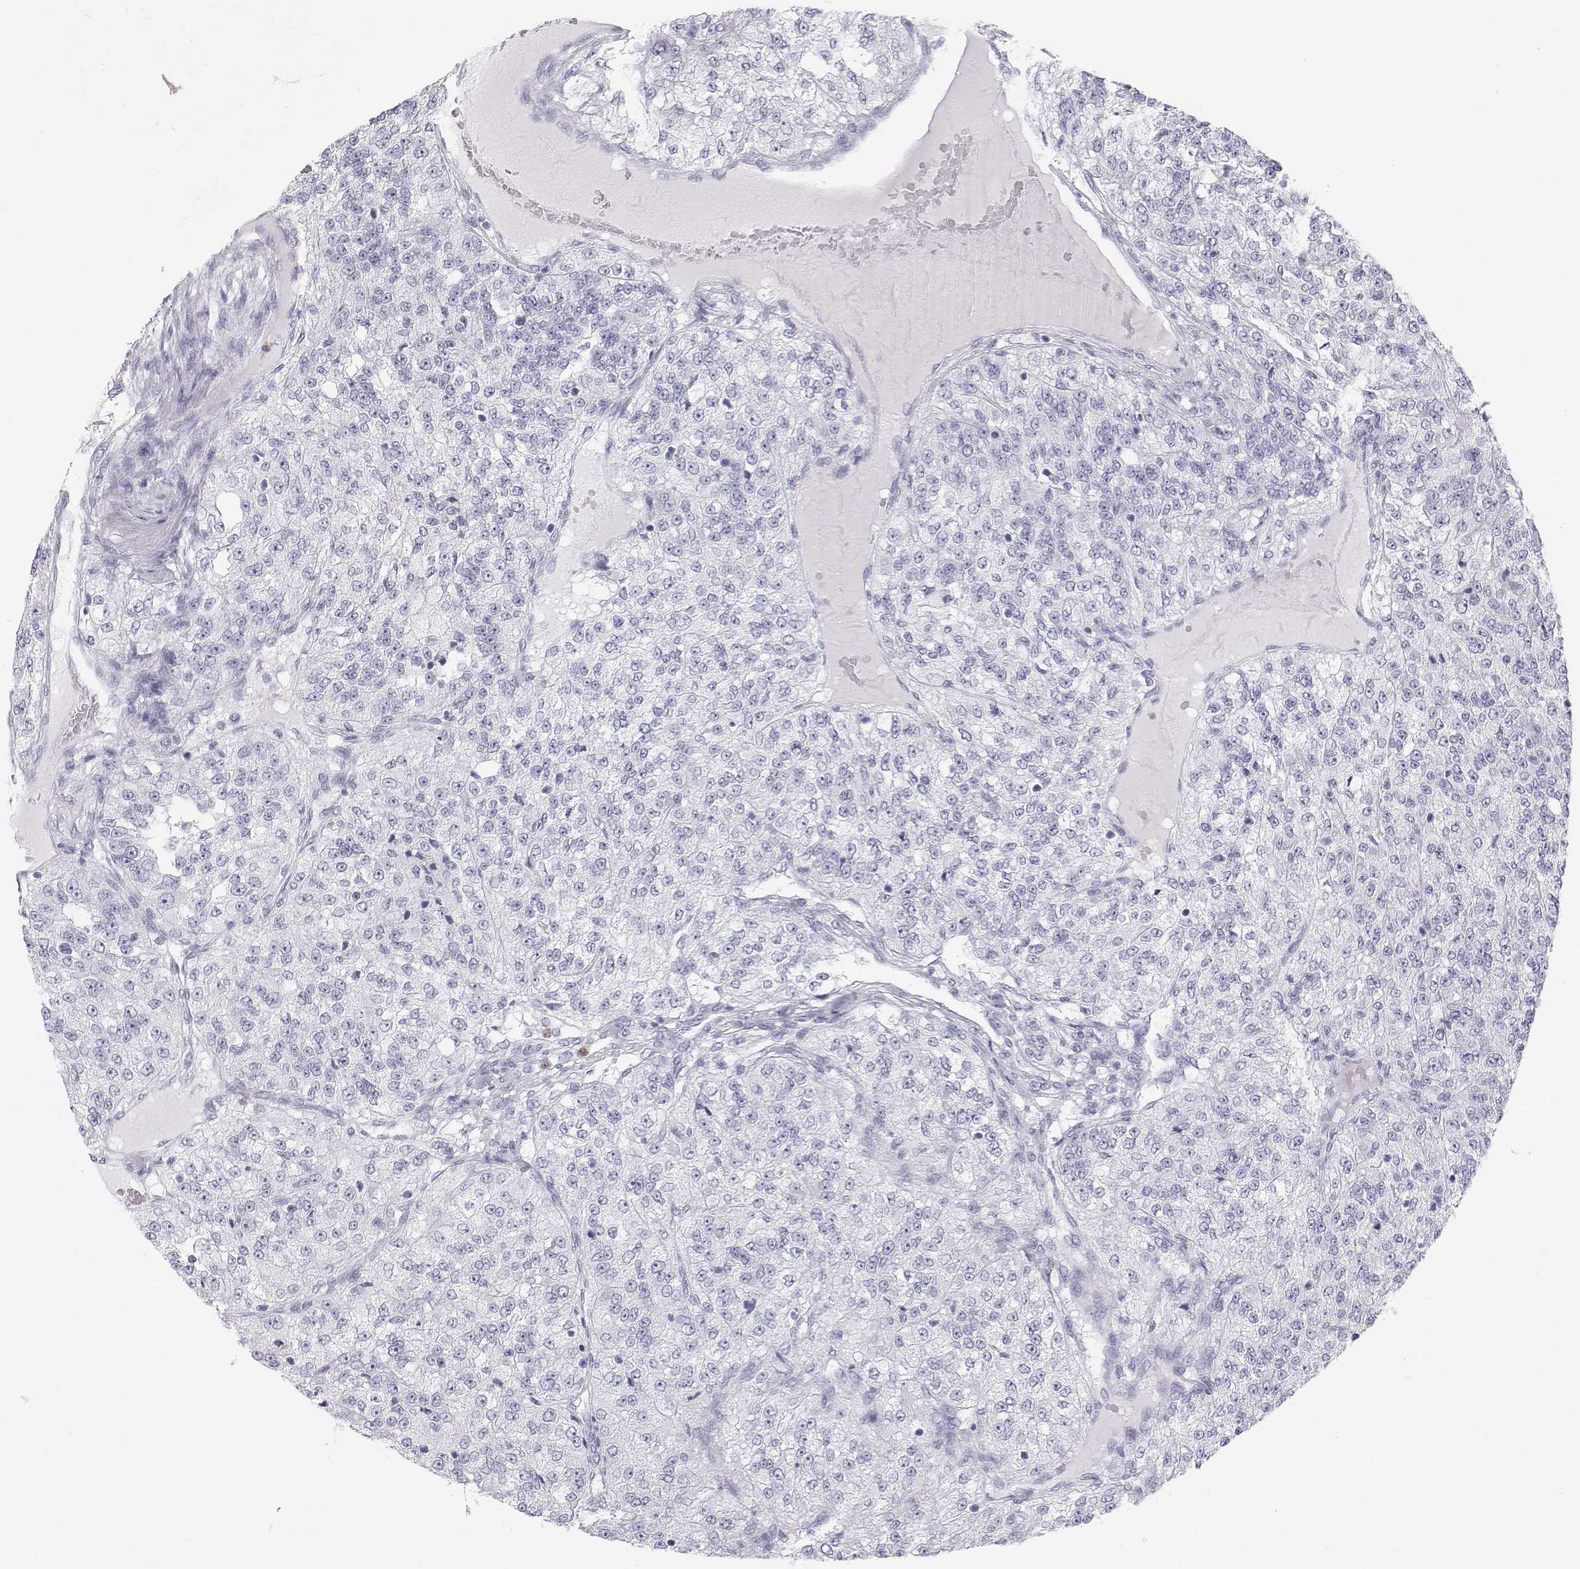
{"staining": {"intensity": "negative", "quantity": "none", "location": "none"}, "tissue": "renal cancer", "cell_type": "Tumor cells", "image_type": "cancer", "snomed": [{"axis": "morphology", "description": "Adenocarcinoma, NOS"}, {"axis": "topography", "description": "Kidney"}], "caption": "Tumor cells show no significant protein positivity in adenocarcinoma (renal).", "gene": "SFTPB", "patient": {"sex": "female", "age": 63}}